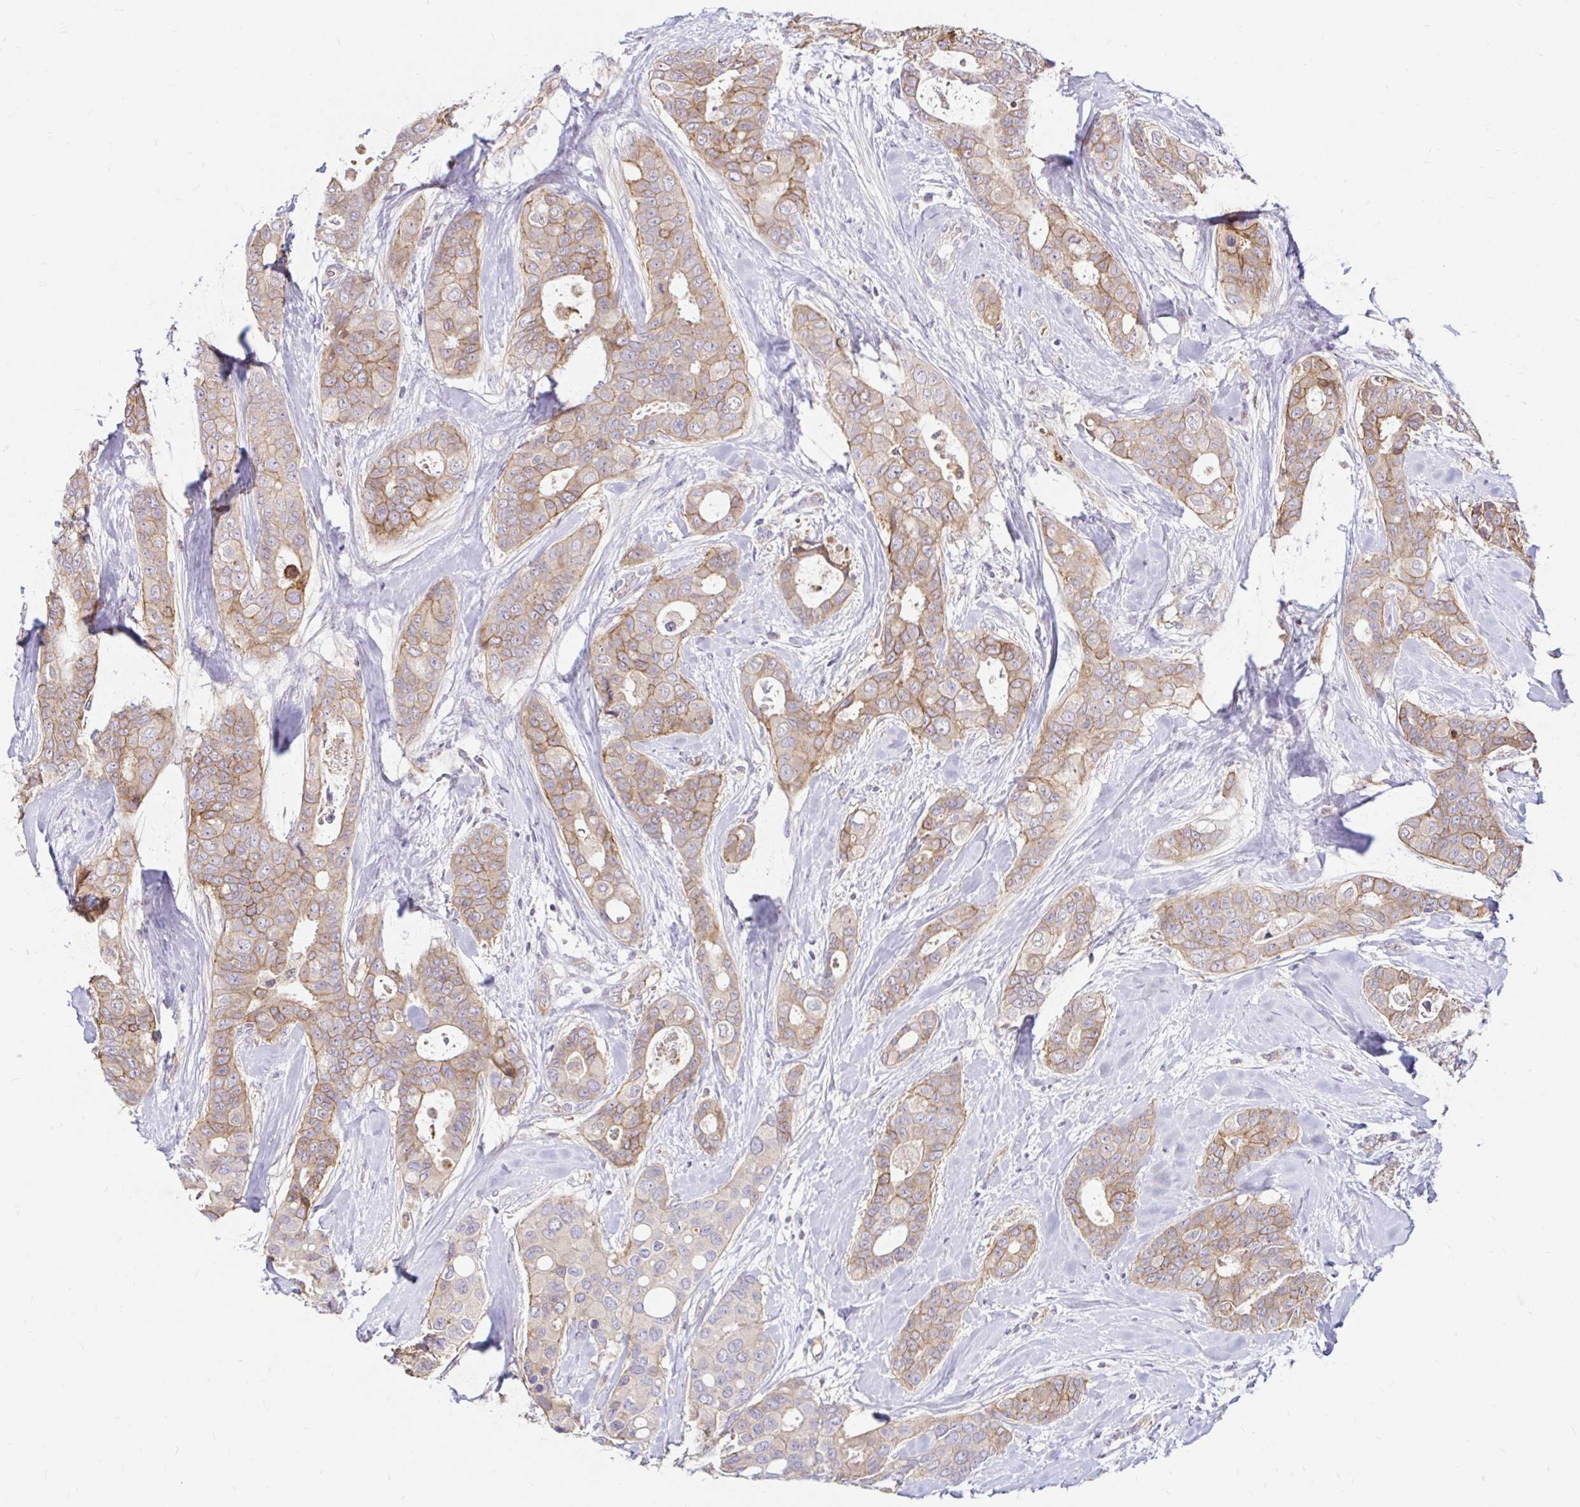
{"staining": {"intensity": "weak", "quantity": "25%-75%", "location": "cytoplasmic/membranous"}, "tissue": "breast cancer", "cell_type": "Tumor cells", "image_type": "cancer", "snomed": [{"axis": "morphology", "description": "Duct carcinoma"}, {"axis": "topography", "description": "Breast"}], "caption": "A brown stain shows weak cytoplasmic/membranous positivity of a protein in human intraductal carcinoma (breast) tumor cells.", "gene": "ITGA2", "patient": {"sex": "female", "age": 45}}